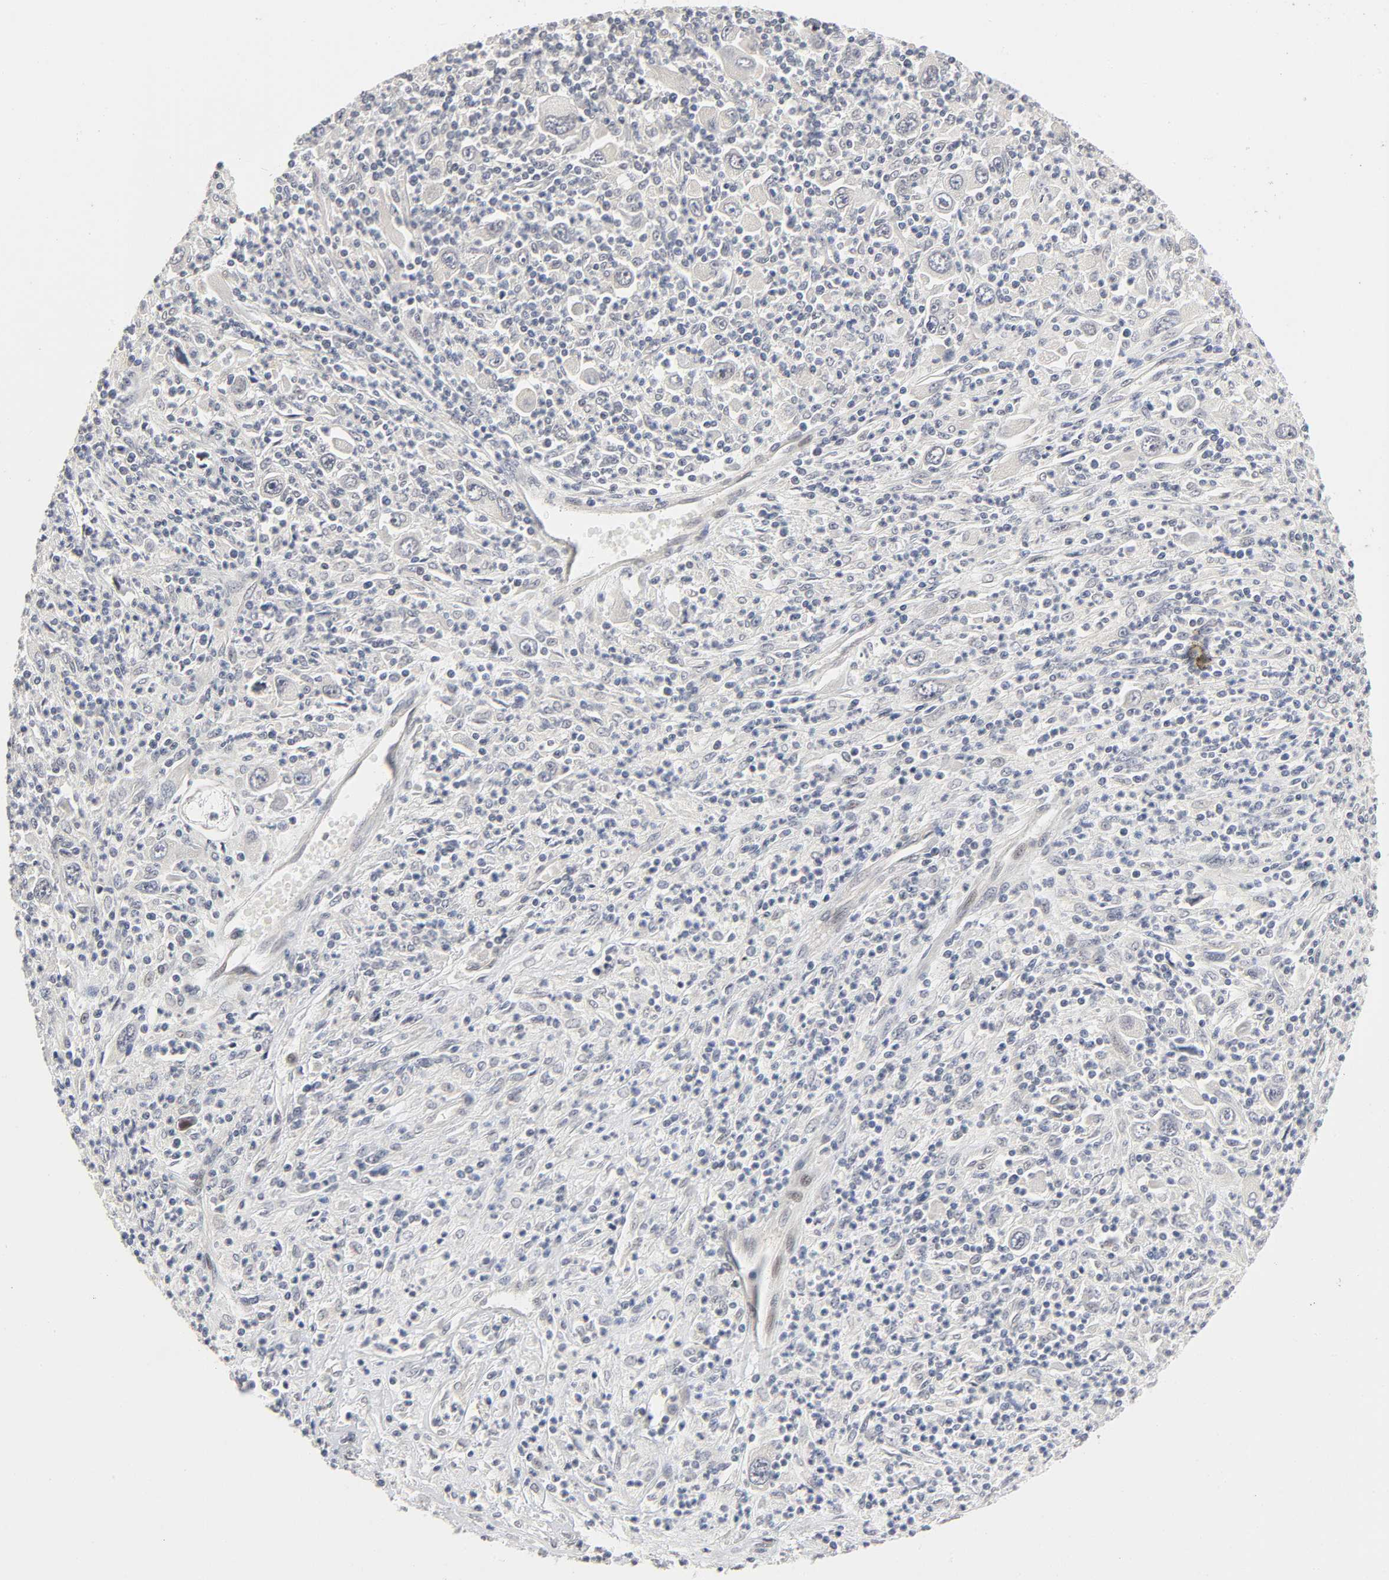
{"staining": {"intensity": "weak", "quantity": "25%-75%", "location": "nuclear"}, "tissue": "melanoma", "cell_type": "Tumor cells", "image_type": "cancer", "snomed": [{"axis": "morphology", "description": "Malignant melanoma, Metastatic site"}, {"axis": "topography", "description": "Skin"}], "caption": "Weak nuclear protein expression is seen in approximately 25%-75% of tumor cells in malignant melanoma (metastatic site). The staining was performed using DAB (3,3'-diaminobenzidine) to visualize the protein expression in brown, while the nuclei were stained in blue with hematoxylin (Magnification: 20x).", "gene": "ZKSCAN8", "patient": {"sex": "female", "age": 56}}